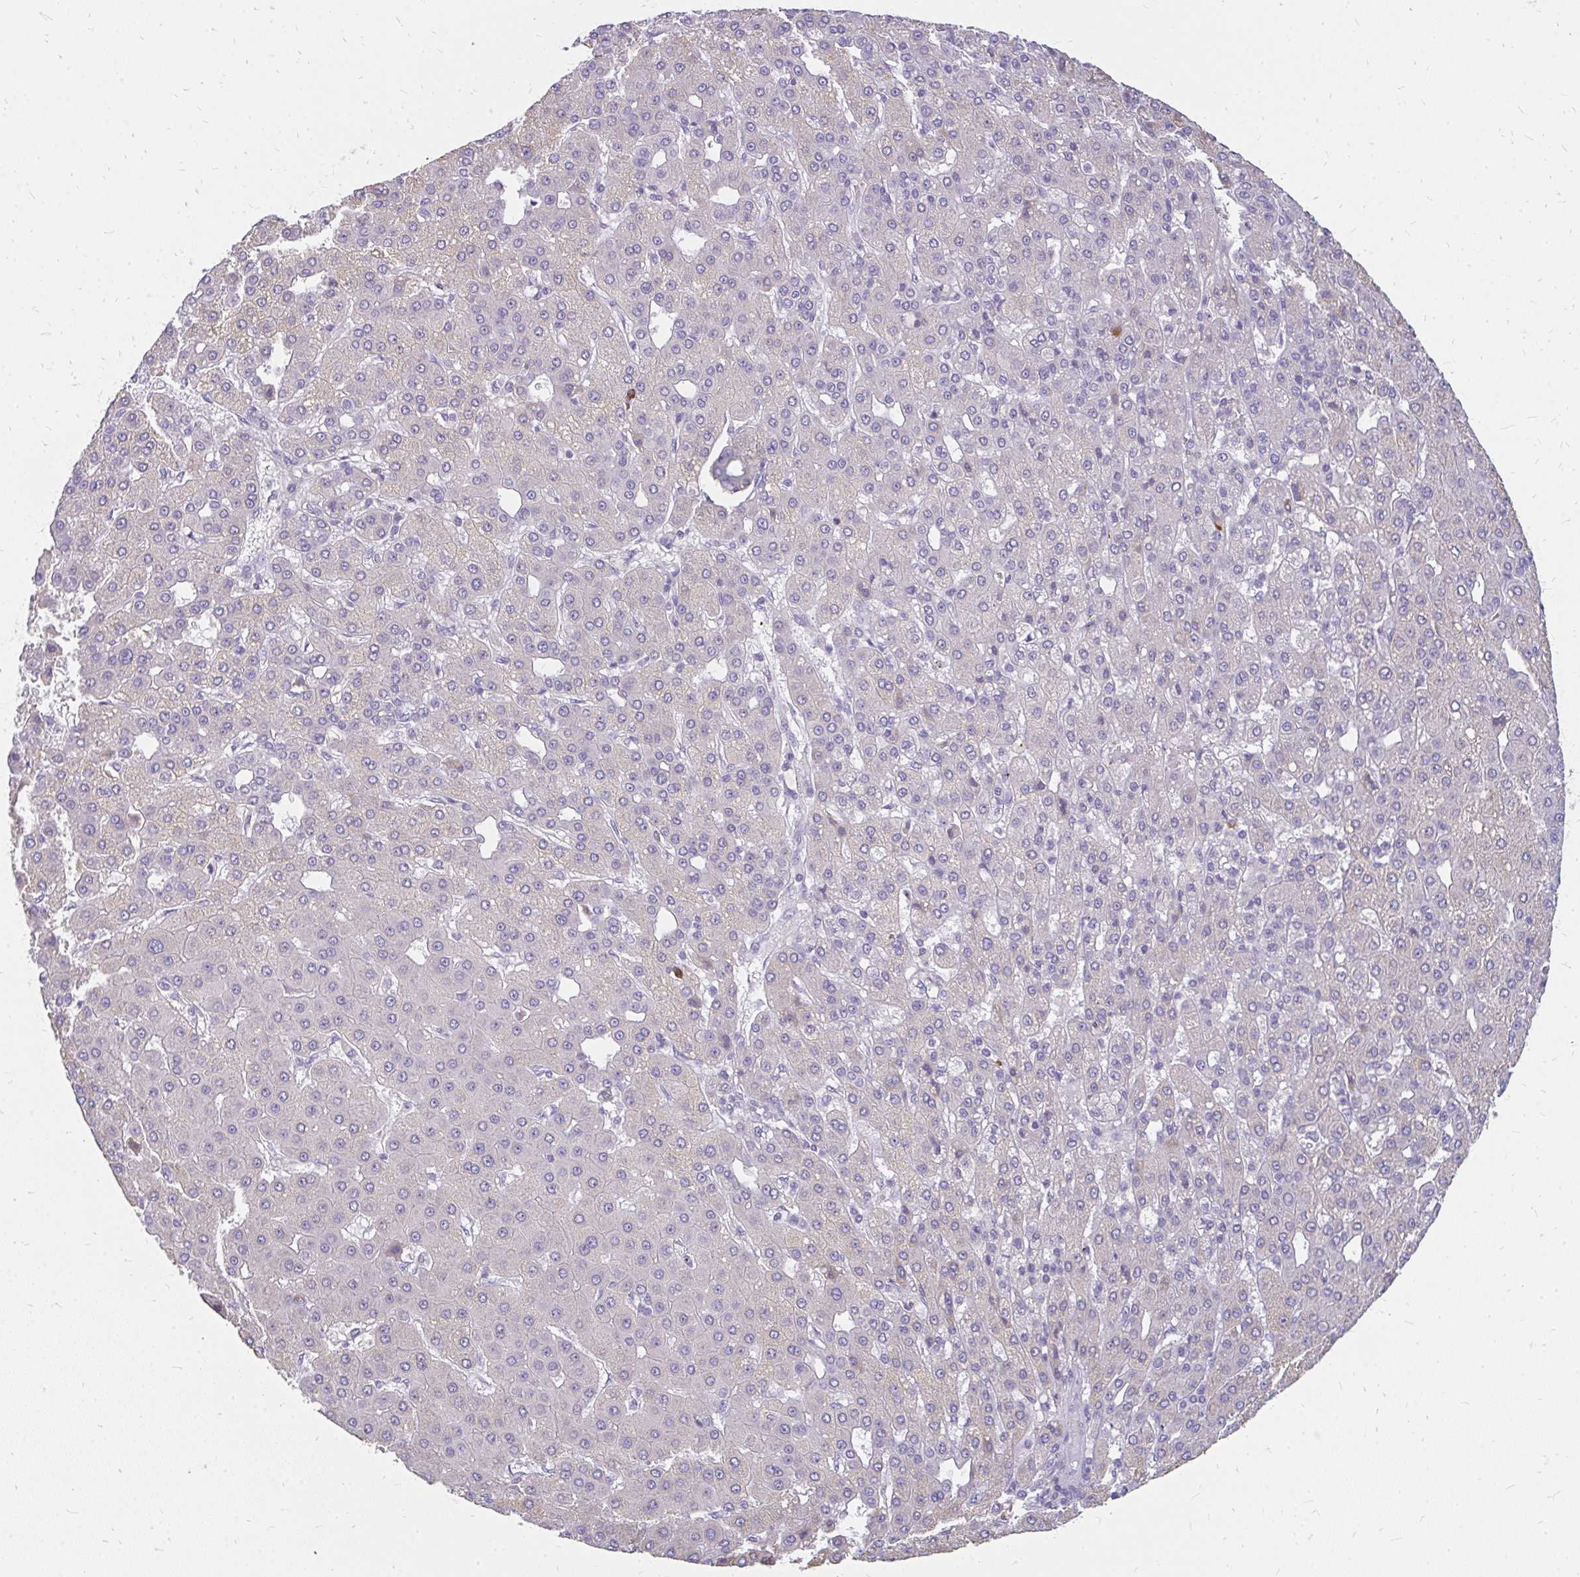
{"staining": {"intensity": "negative", "quantity": "none", "location": "none"}, "tissue": "liver cancer", "cell_type": "Tumor cells", "image_type": "cancer", "snomed": [{"axis": "morphology", "description": "Carcinoma, Hepatocellular, NOS"}, {"axis": "topography", "description": "Liver"}], "caption": "A high-resolution image shows IHC staining of liver cancer (hepatocellular carcinoma), which shows no significant expression in tumor cells.", "gene": "FAM9A", "patient": {"sex": "male", "age": 65}}